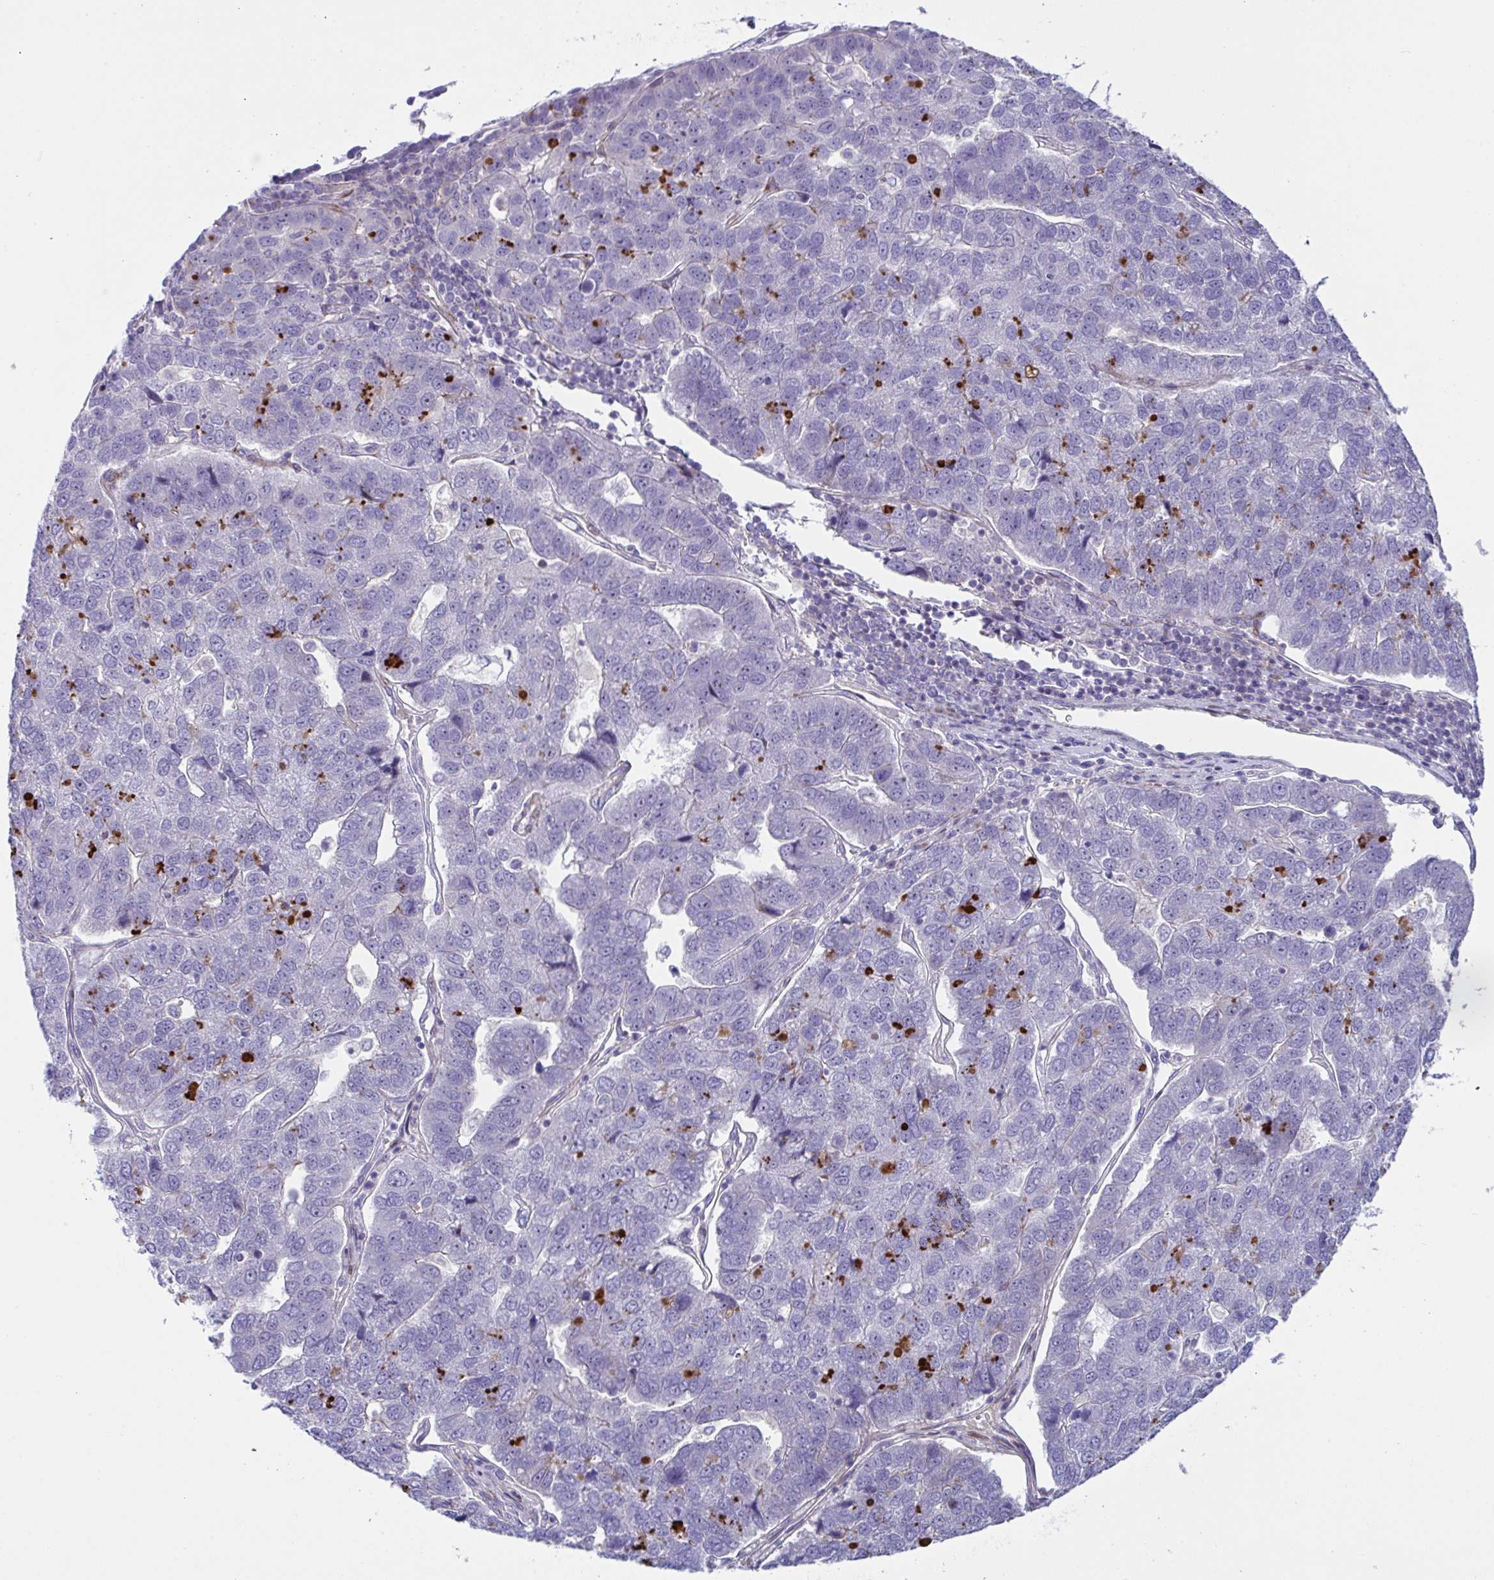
{"staining": {"intensity": "negative", "quantity": "none", "location": "none"}, "tissue": "pancreatic cancer", "cell_type": "Tumor cells", "image_type": "cancer", "snomed": [{"axis": "morphology", "description": "Adenocarcinoma, NOS"}, {"axis": "topography", "description": "Pancreas"}], "caption": "Immunohistochemistry micrograph of adenocarcinoma (pancreatic) stained for a protein (brown), which displays no expression in tumor cells.", "gene": "ZNF713", "patient": {"sex": "female", "age": 61}}